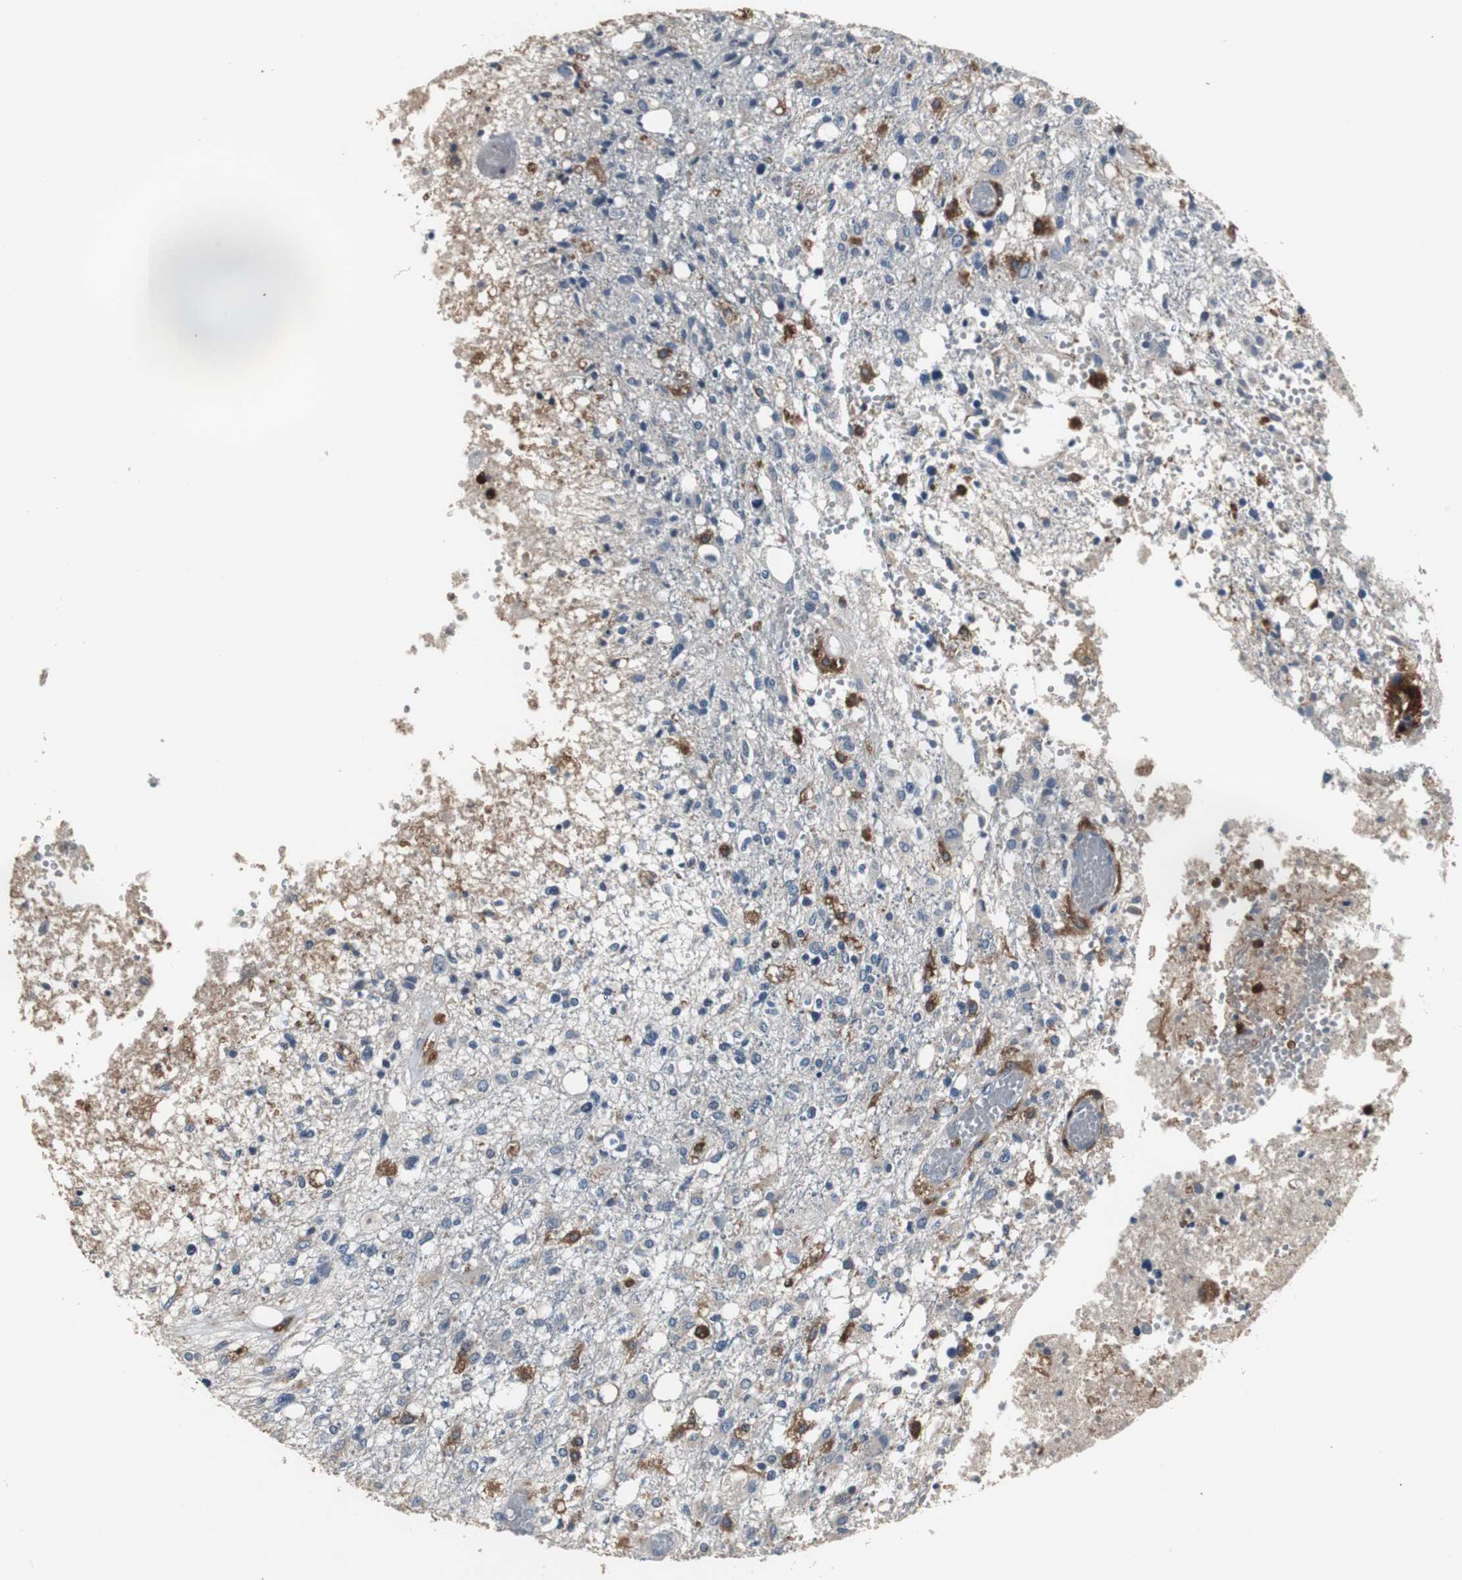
{"staining": {"intensity": "moderate", "quantity": "<25%", "location": "cytoplasmic/membranous"}, "tissue": "glioma", "cell_type": "Tumor cells", "image_type": "cancer", "snomed": [{"axis": "morphology", "description": "Glioma, malignant, High grade"}, {"axis": "topography", "description": "Cerebral cortex"}], "caption": "Immunohistochemistry (IHC) photomicrograph of human glioma stained for a protein (brown), which exhibits low levels of moderate cytoplasmic/membranous expression in about <25% of tumor cells.", "gene": "NCF2", "patient": {"sex": "male", "age": 76}}